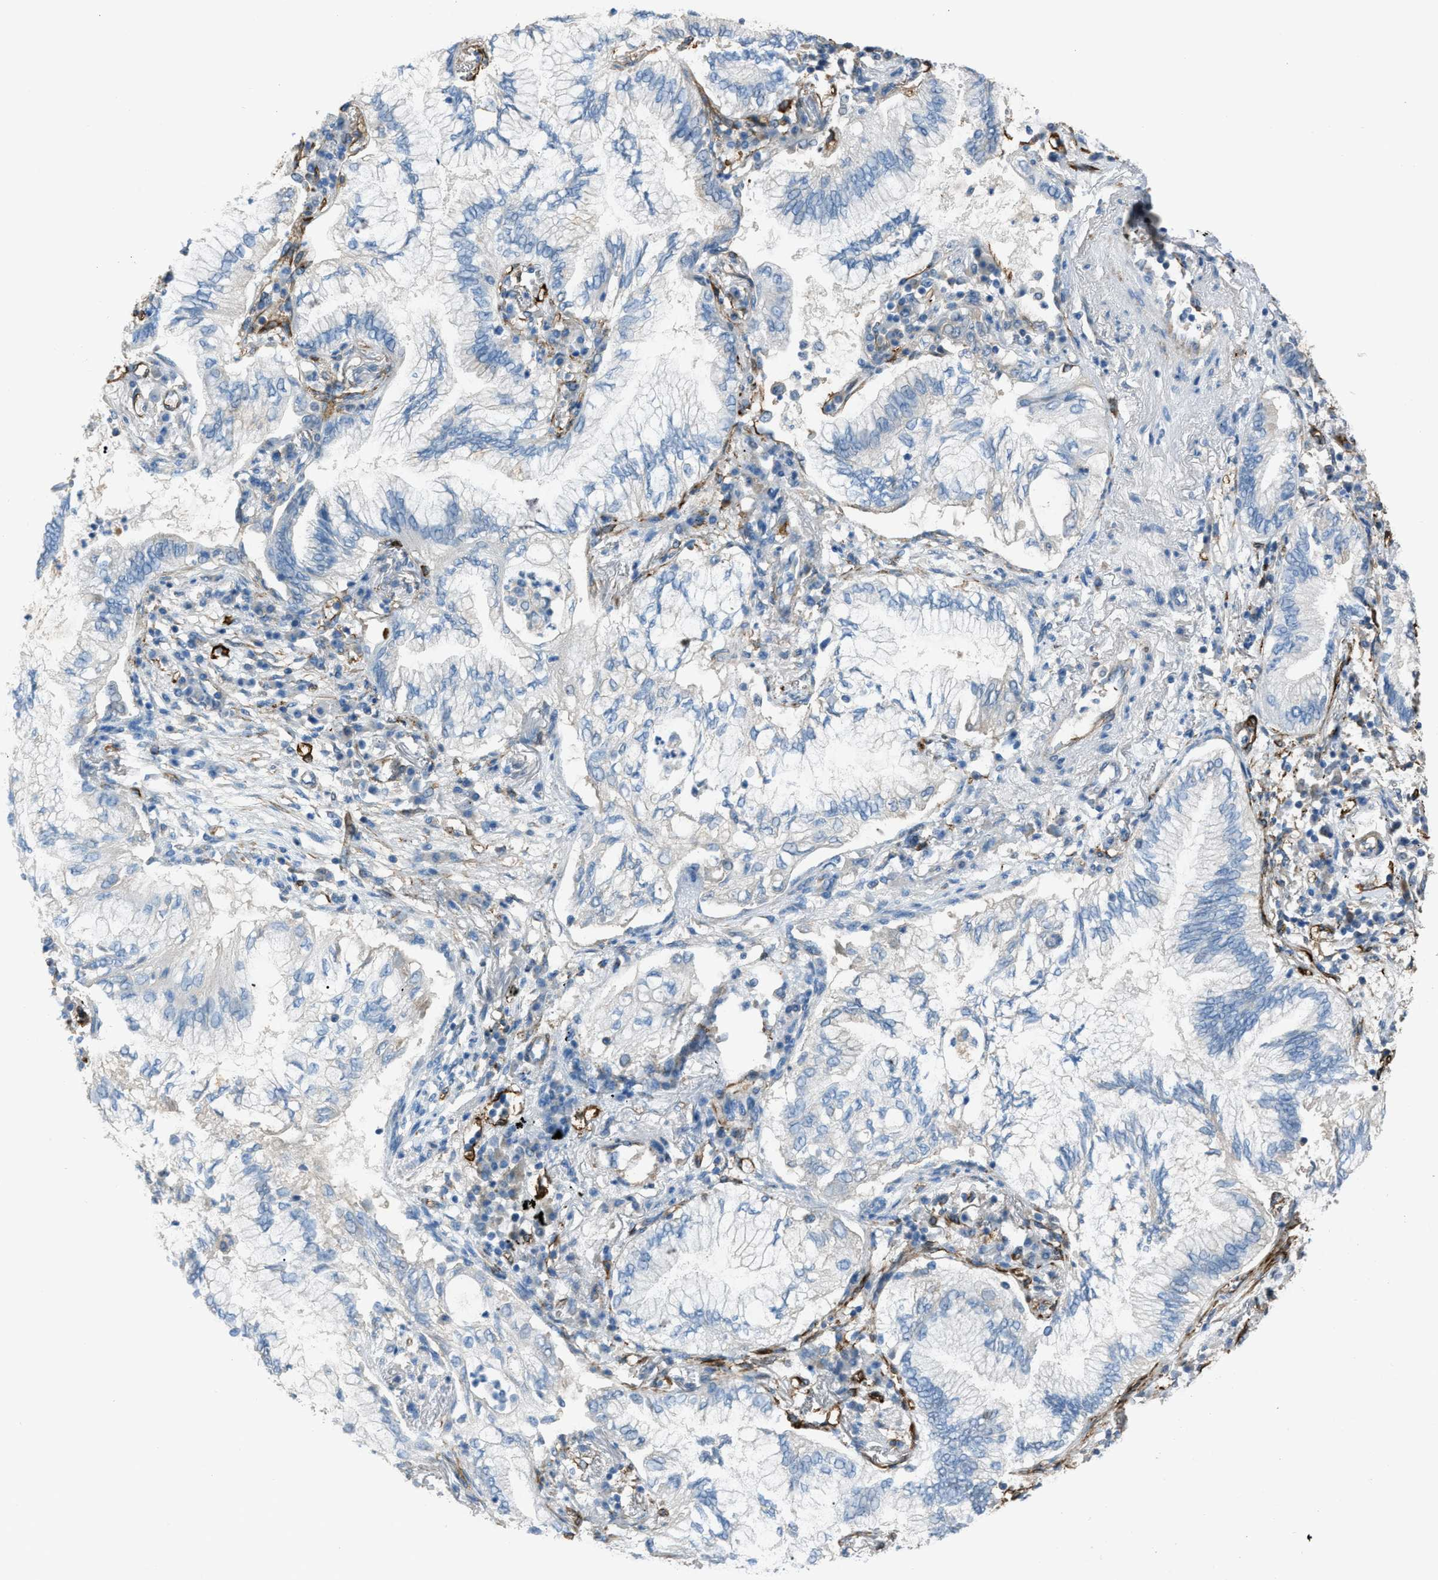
{"staining": {"intensity": "negative", "quantity": "none", "location": "none"}, "tissue": "lung cancer", "cell_type": "Tumor cells", "image_type": "cancer", "snomed": [{"axis": "morphology", "description": "Normal tissue, NOS"}, {"axis": "morphology", "description": "Adenocarcinoma, NOS"}, {"axis": "topography", "description": "Bronchus"}, {"axis": "topography", "description": "Lung"}], "caption": "An image of adenocarcinoma (lung) stained for a protein displays no brown staining in tumor cells. (DAB immunohistochemistry, high magnification).", "gene": "SLC22A15", "patient": {"sex": "female", "age": 70}}